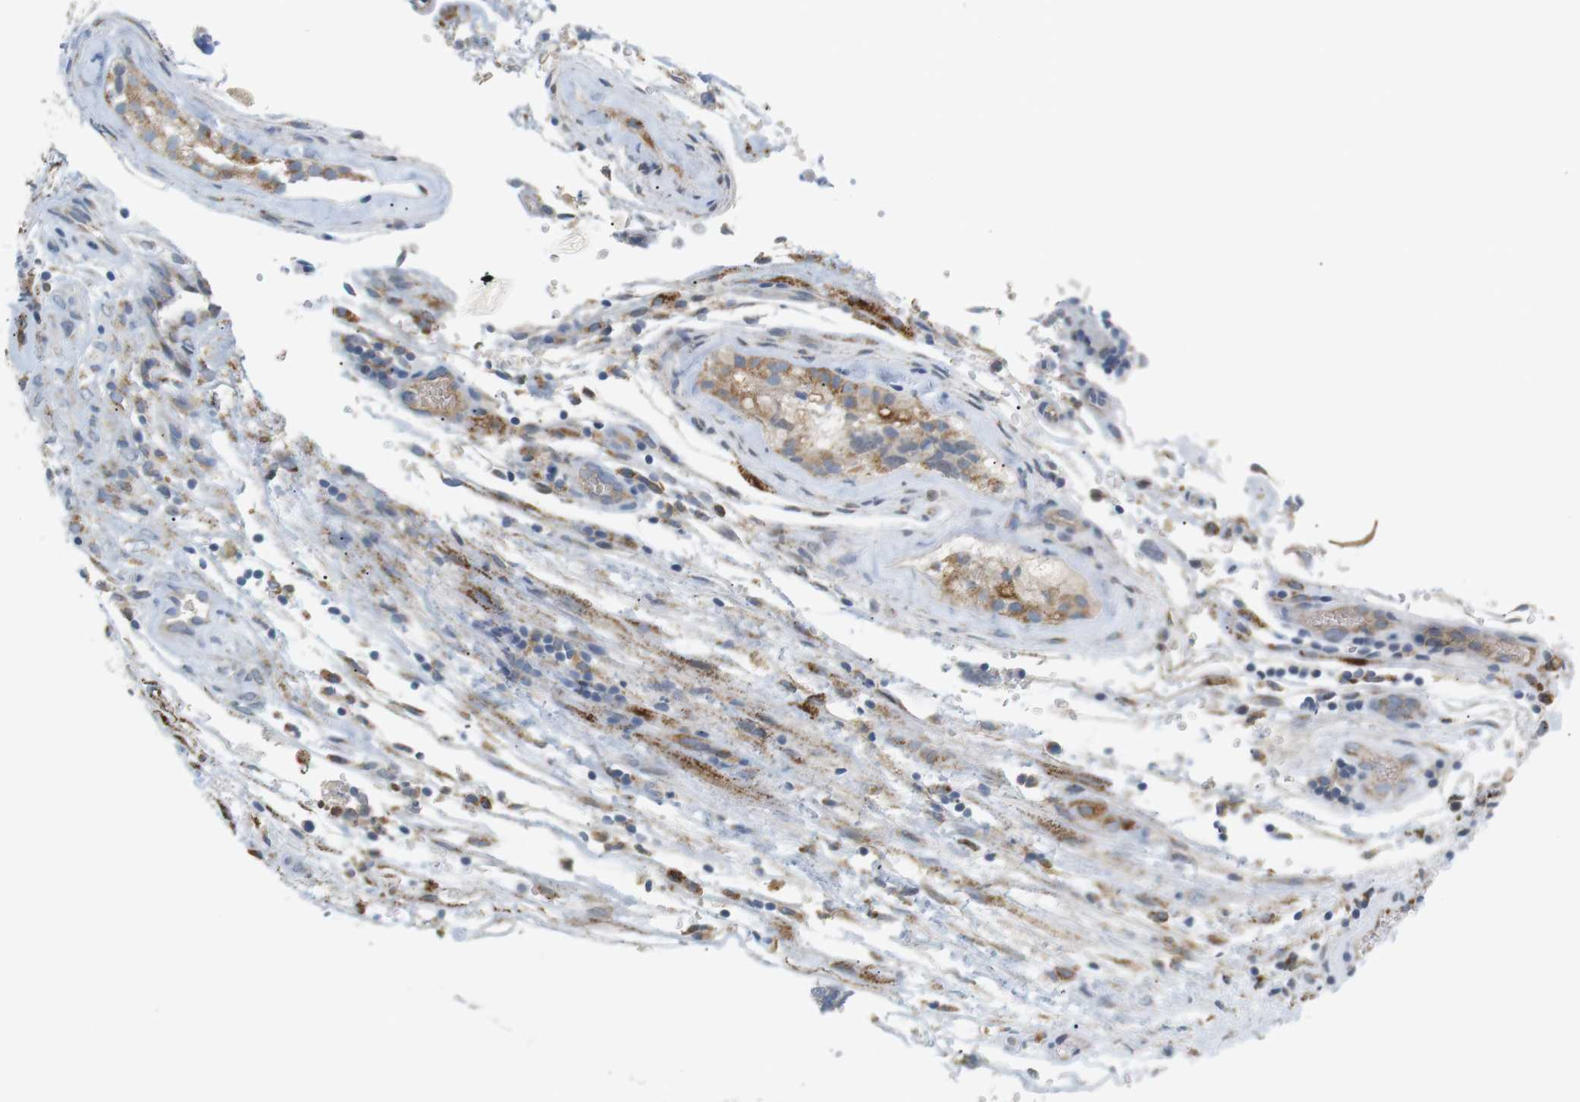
{"staining": {"intensity": "weak", "quantity": "25%-75%", "location": "cytoplasmic/membranous"}, "tissue": "testis cancer", "cell_type": "Tumor cells", "image_type": "cancer", "snomed": [{"axis": "morphology", "description": "Carcinoma, Embryonal, NOS"}, {"axis": "topography", "description": "Testis"}], "caption": "This is a photomicrograph of immunohistochemistry staining of testis cancer, which shows weak expression in the cytoplasmic/membranous of tumor cells.", "gene": "CD300E", "patient": {"sex": "male", "age": 36}}